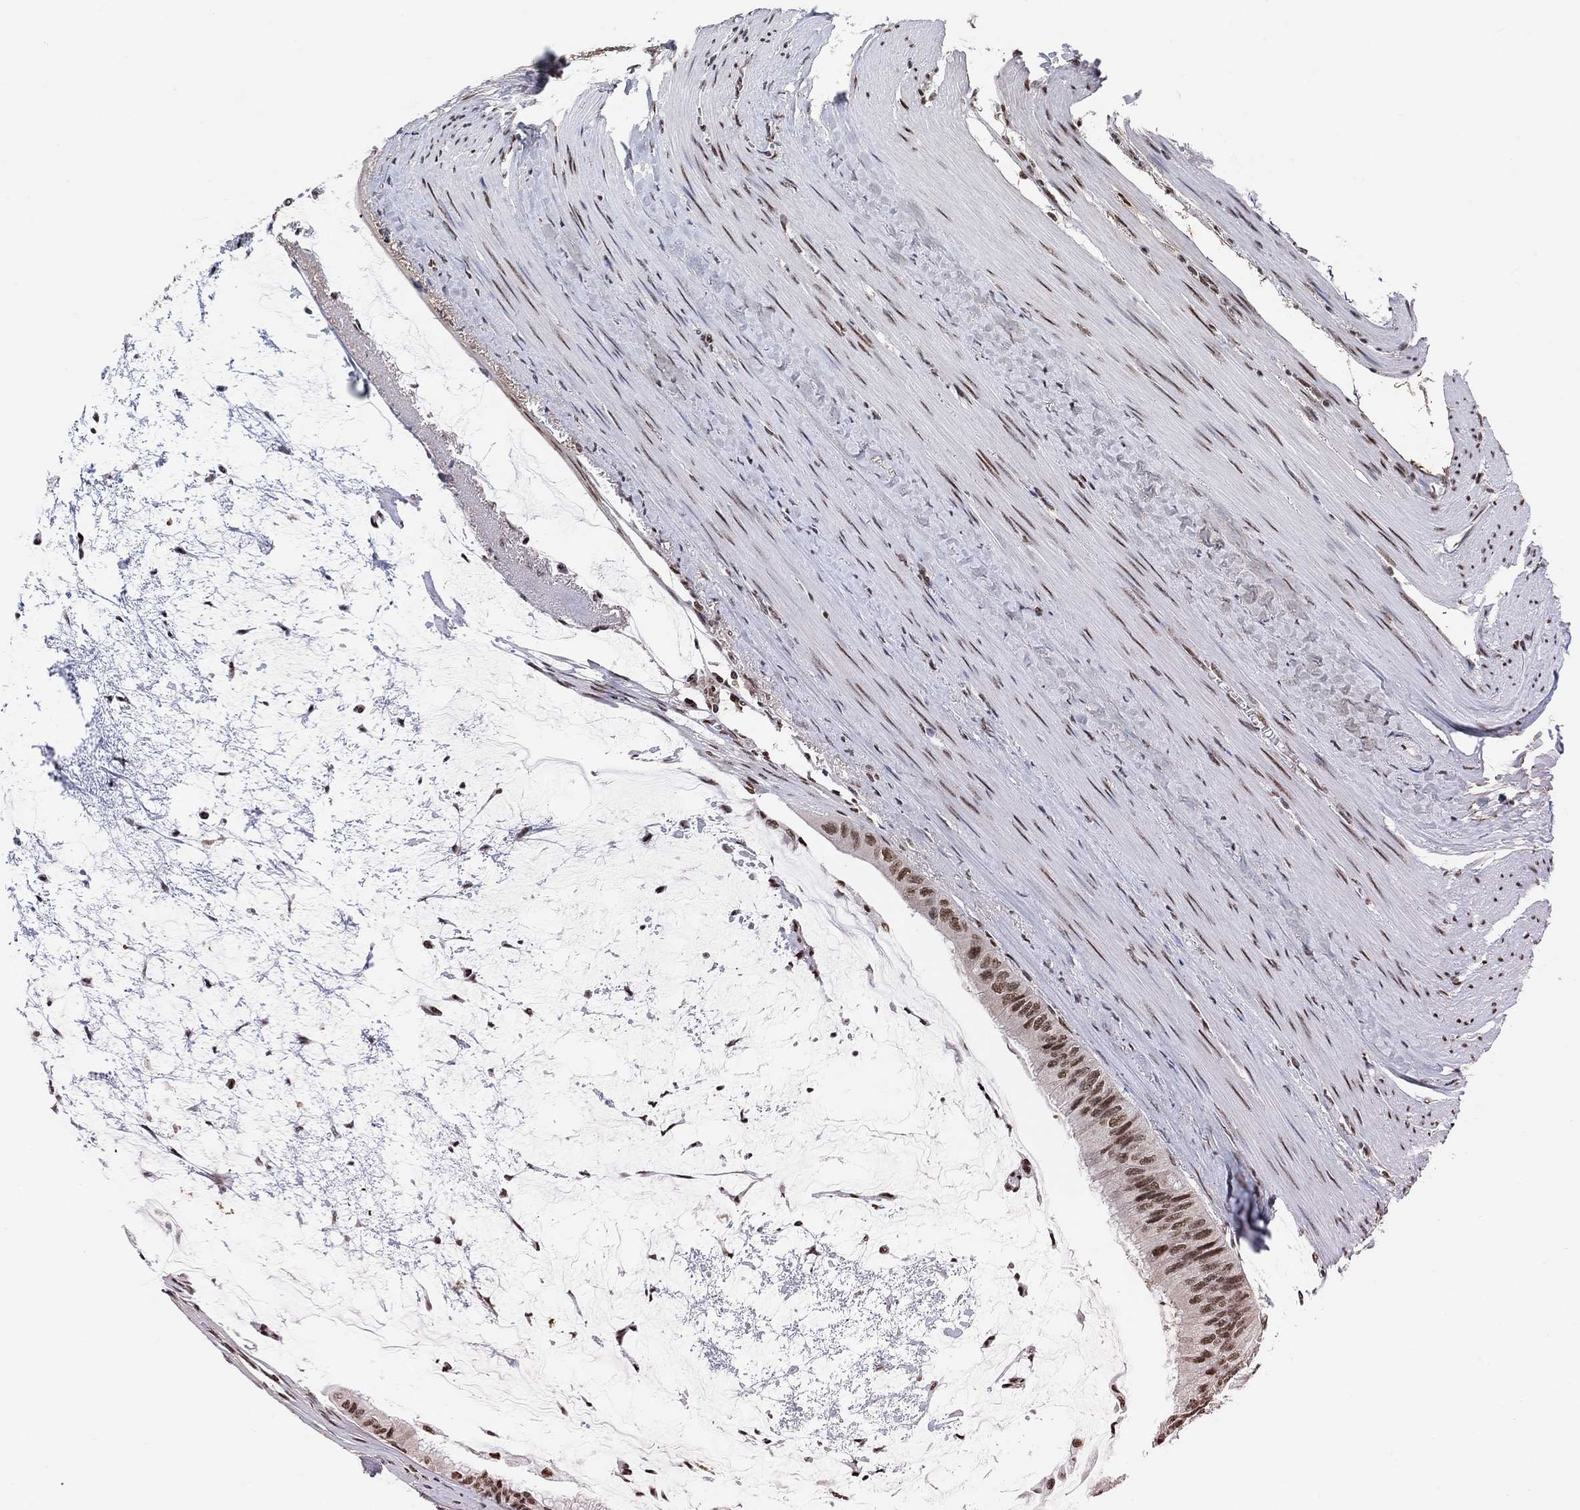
{"staining": {"intensity": "moderate", "quantity": ">75%", "location": "nuclear"}, "tissue": "colorectal cancer", "cell_type": "Tumor cells", "image_type": "cancer", "snomed": [{"axis": "morphology", "description": "Normal tissue, NOS"}, {"axis": "morphology", "description": "Adenocarcinoma, NOS"}, {"axis": "topography", "description": "Colon"}], "caption": "IHC of human colorectal cancer shows medium levels of moderate nuclear positivity in about >75% of tumor cells.", "gene": "USP39", "patient": {"sex": "male", "age": 65}}